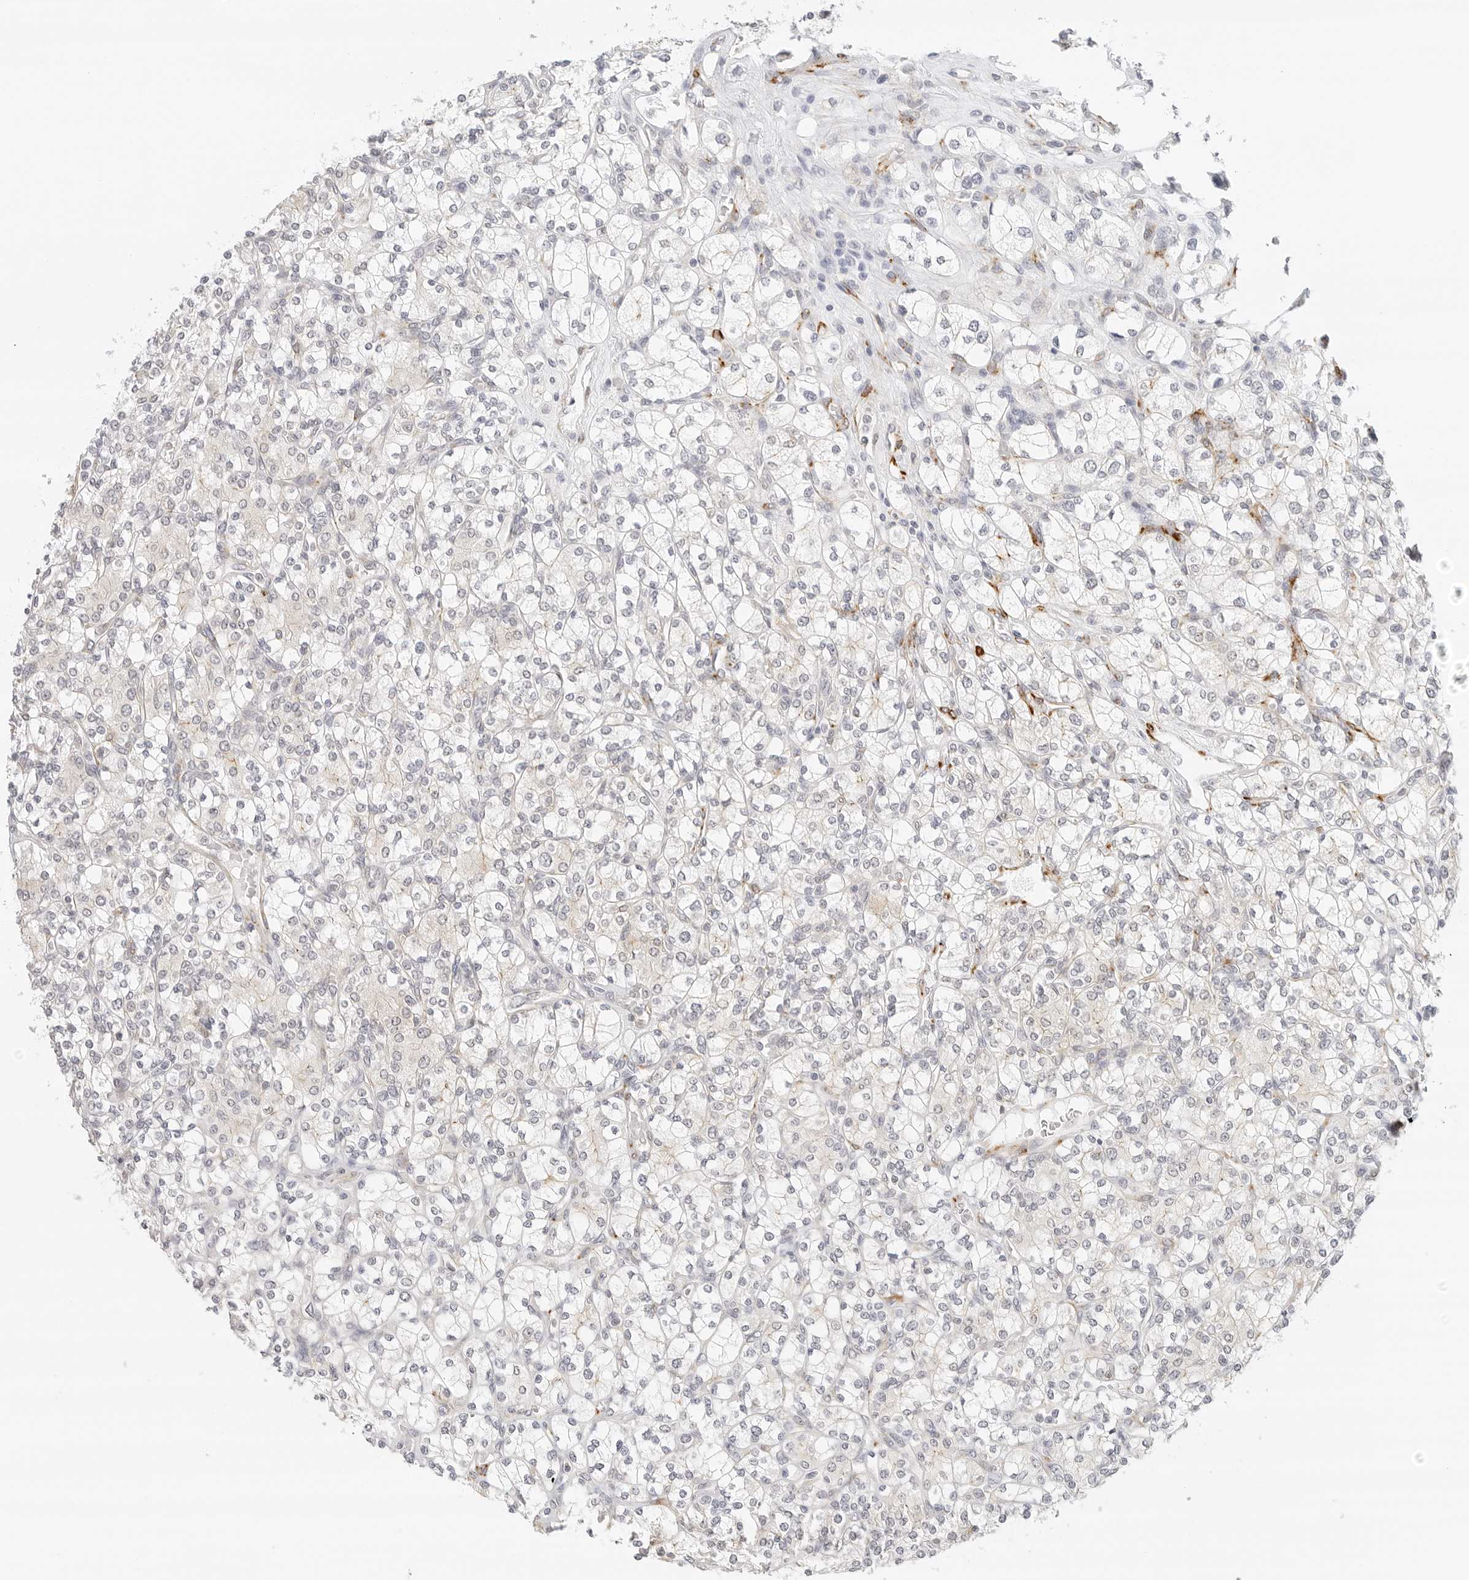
{"staining": {"intensity": "negative", "quantity": "none", "location": "none"}, "tissue": "renal cancer", "cell_type": "Tumor cells", "image_type": "cancer", "snomed": [{"axis": "morphology", "description": "Adenocarcinoma, NOS"}, {"axis": "topography", "description": "Kidney"}], "caption": "IHC histopathology image of neoplastic tissue: renal adenocarcinoma stained with DAB (3,3'-diaminobenzidine) reveals no significant protein staining in tumor cells. (Stains: DAB immunohistochemistry with hematoxylin counter stain, Microscopy: brightfield microscopy at high magnification).", "gene": "PCDH19", "patient": {"sex": "male", "age": 77}}